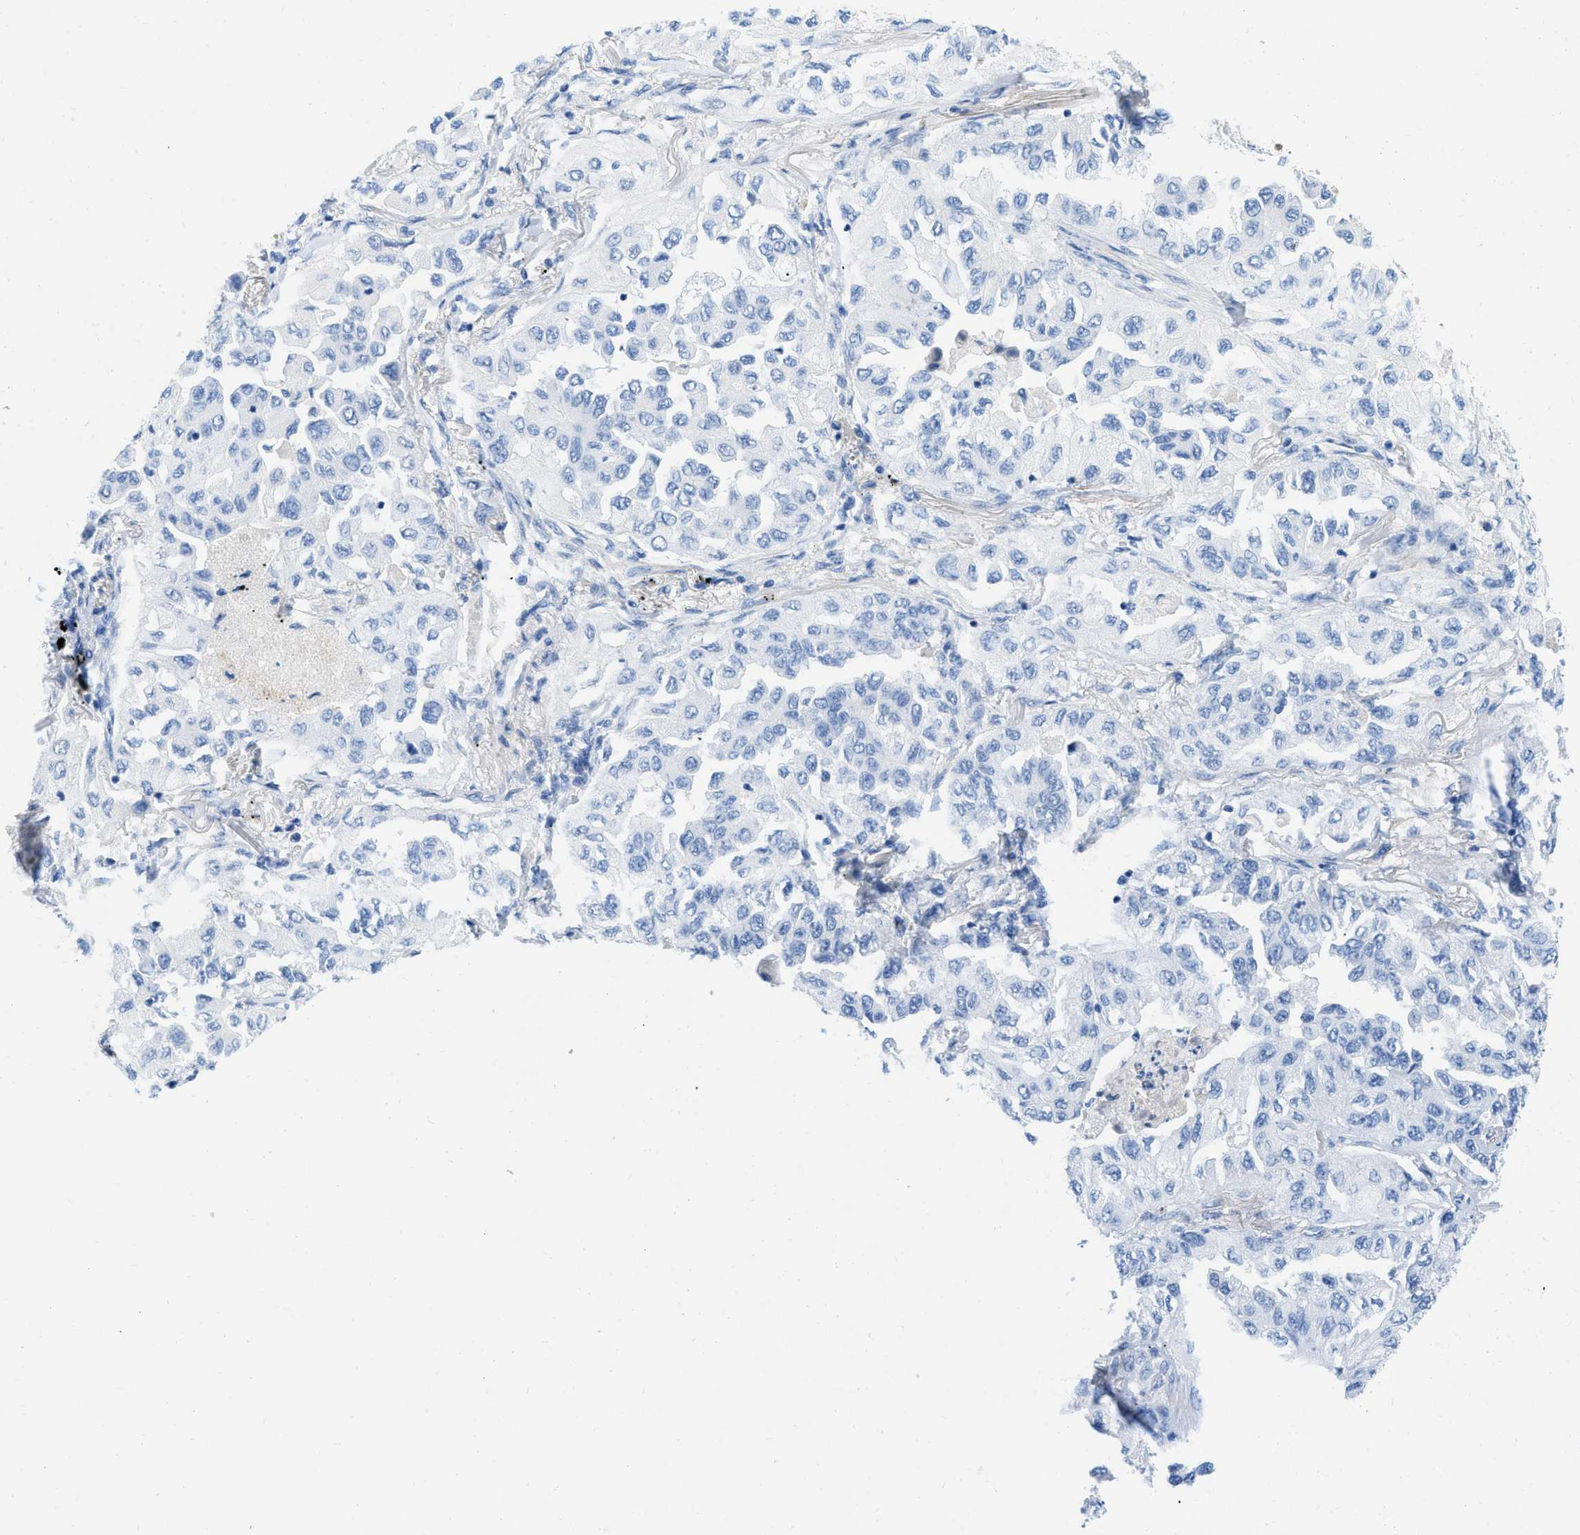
{"staining": {"intensity": "negative", "quantity": "none", "location": "none"}, "tissue": "lung cancer", "cell_type": "Tumor cells", "image_type": "cancer", "snomed": [{"axis": "morphology", "description": "Adenocarcinoma, NOS"}, {"axis": "topography", "description": "Lung"}], "caption": "Immunohistochemistry of lung cancer (adenocarcinoma) shows no expression in tumor cells. (DAB immunohistochemistry (IHC) visualized using brightfield microscopy, high magnification).", "gene": "COL3A1", "patient": {"sex": "female", "age": 65}}